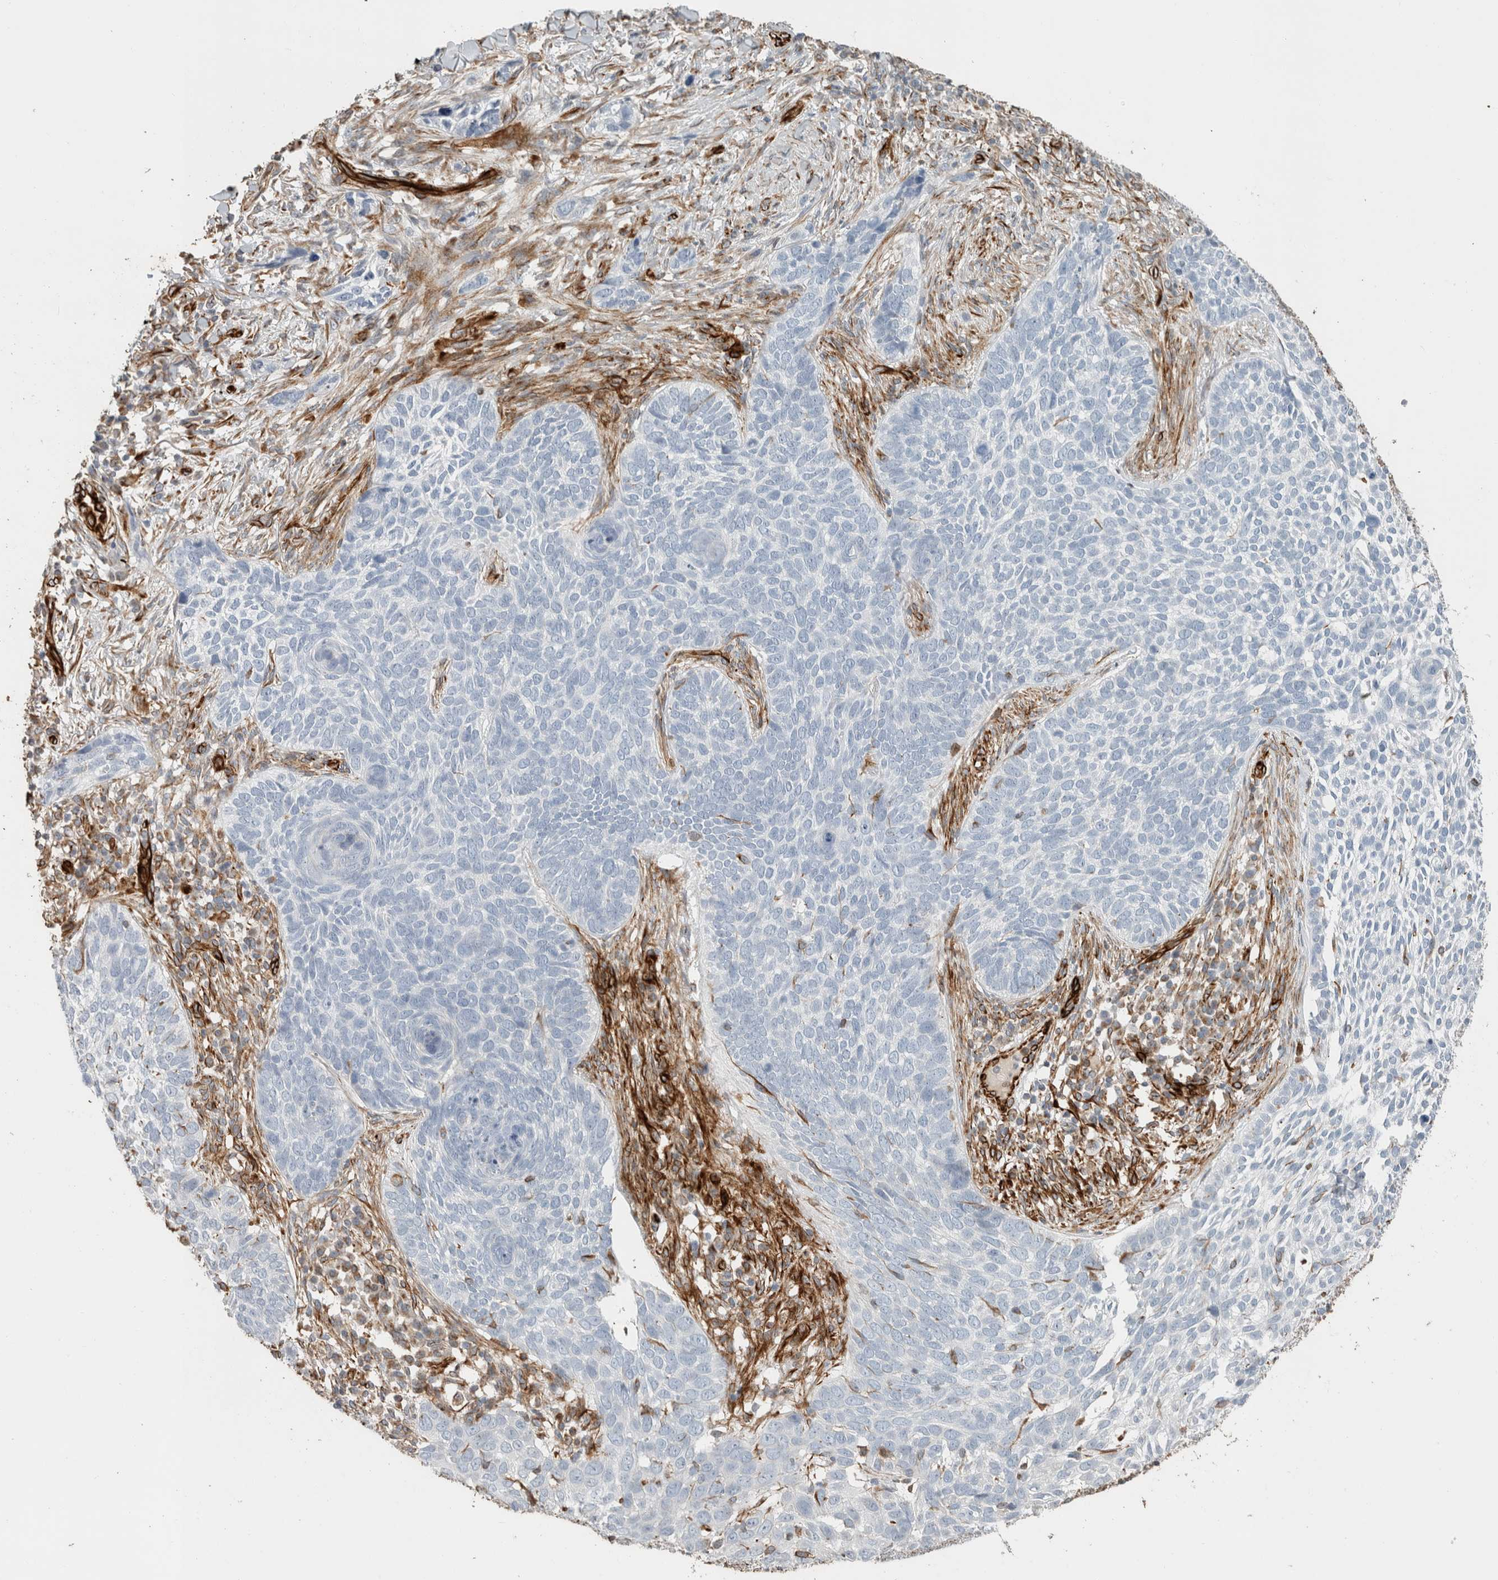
{"staining": {"intensity": "negative", "quantity": "none", "location": "none"}, "tissue": "skin cancer", "cell_type": "Tumor cells", "image_type": "cancer", "snomed": [{"axis": "morphology", "description": "Basal cell carcinoma"}, {"axis": "topography", "description": "Skin"}], "caption": "The image displays no staining of tumor cells in basal cell carcinoma (skin).", "gene": "LY86", "patient": {"sex": "female", "age": 64}}